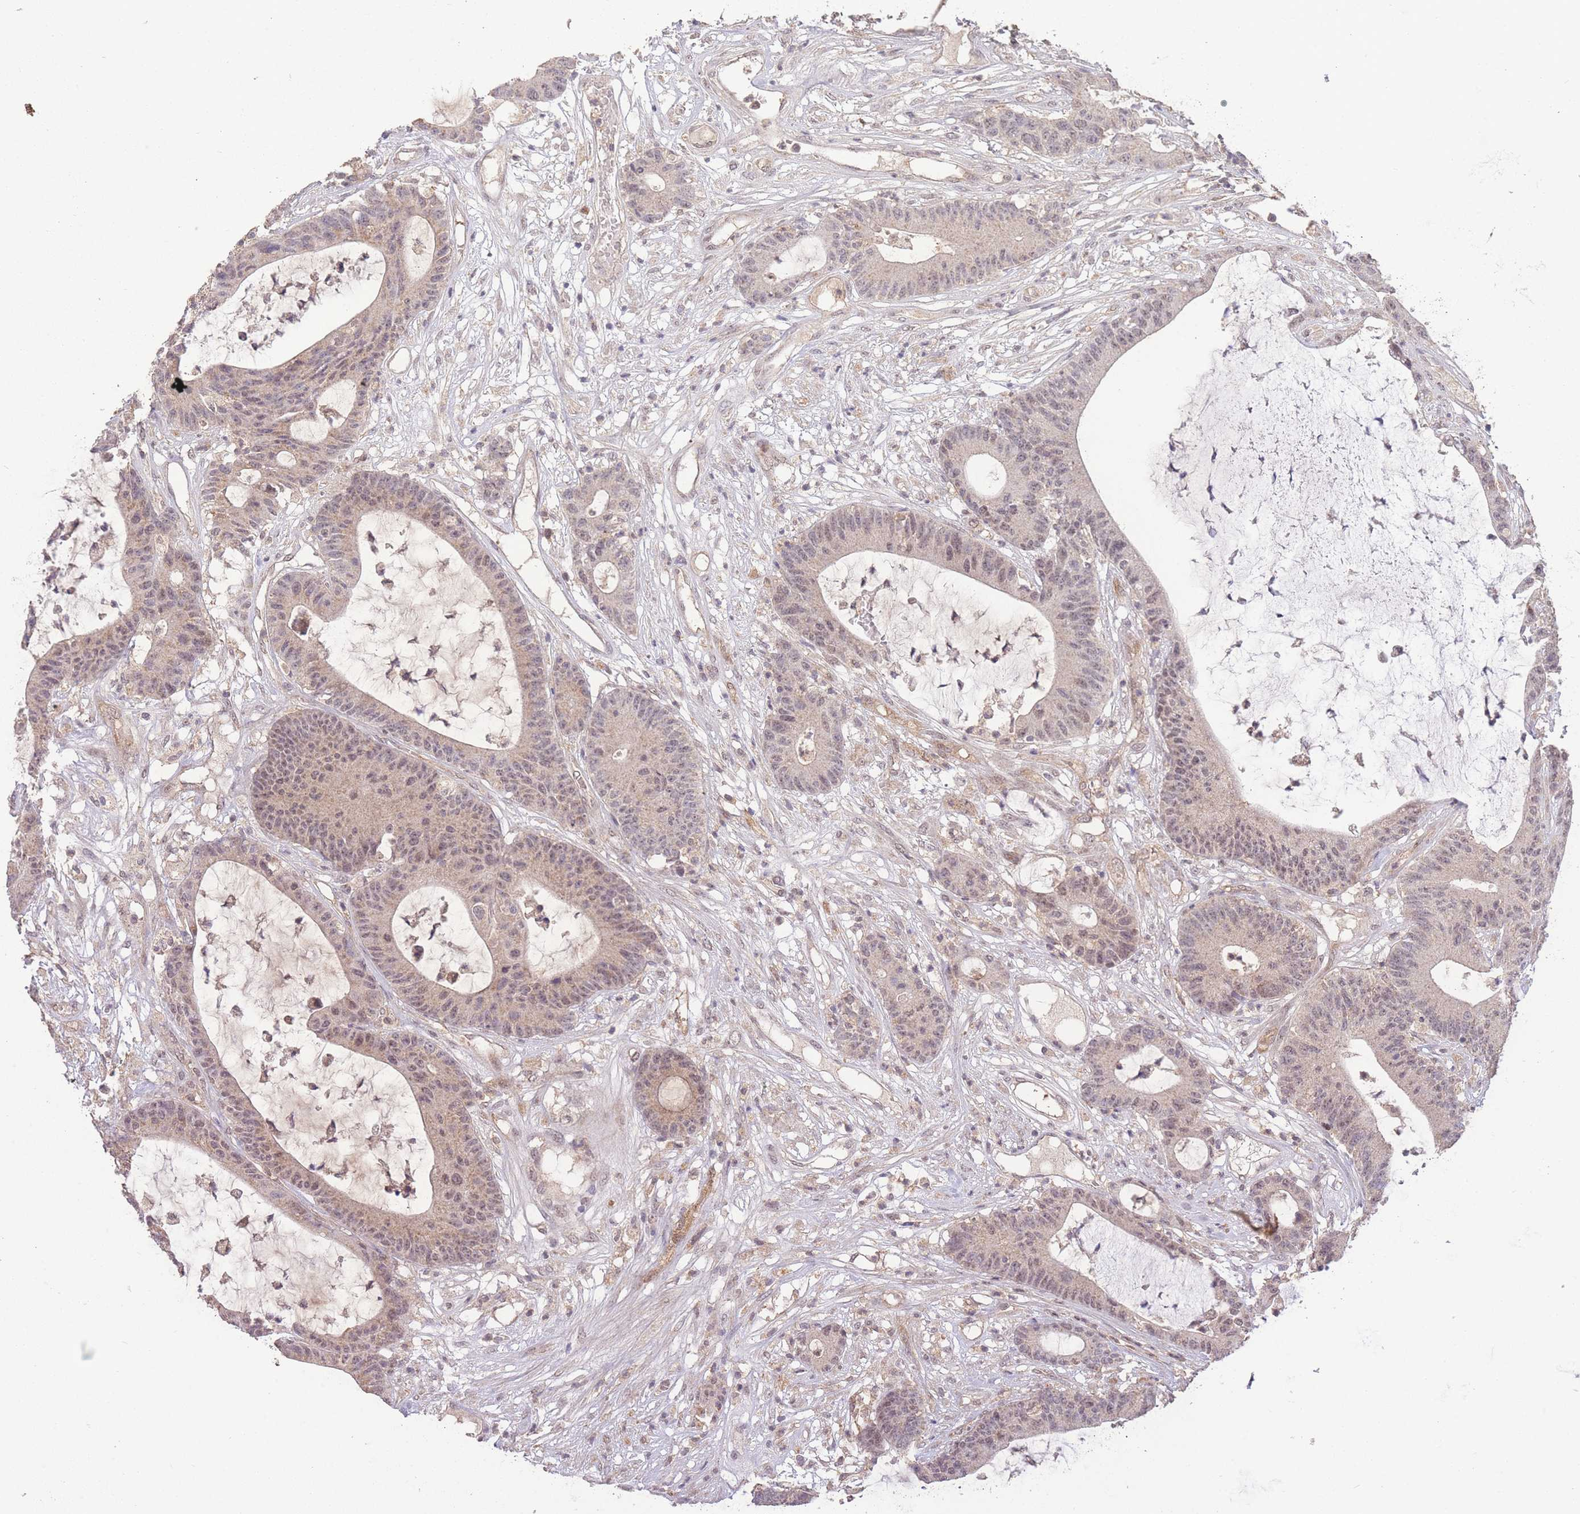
{"staining": {"intensity": "weak", "quantity": "25%-75%", "location": "nuclear"}, "tissue": "colorectal cancer", "cell_type": "Tumor cells", "image_type": "cancer", "snomed": [{"axis": "morphology", "description": "Adenocarcinoma, NOS"}, {"axis": "topography", "description": "Colon"}], "caption": "This photomicrograph demonstrates colorectal cancer (adenocarcinoma) stained with IHC to label a protein in brown. The nuclear of tumor cells show weak positivity for the protein. Nuclei are counter-stained blue.", "gene": "RNF144B", "patient": {"sex": "female", "age": 84}}